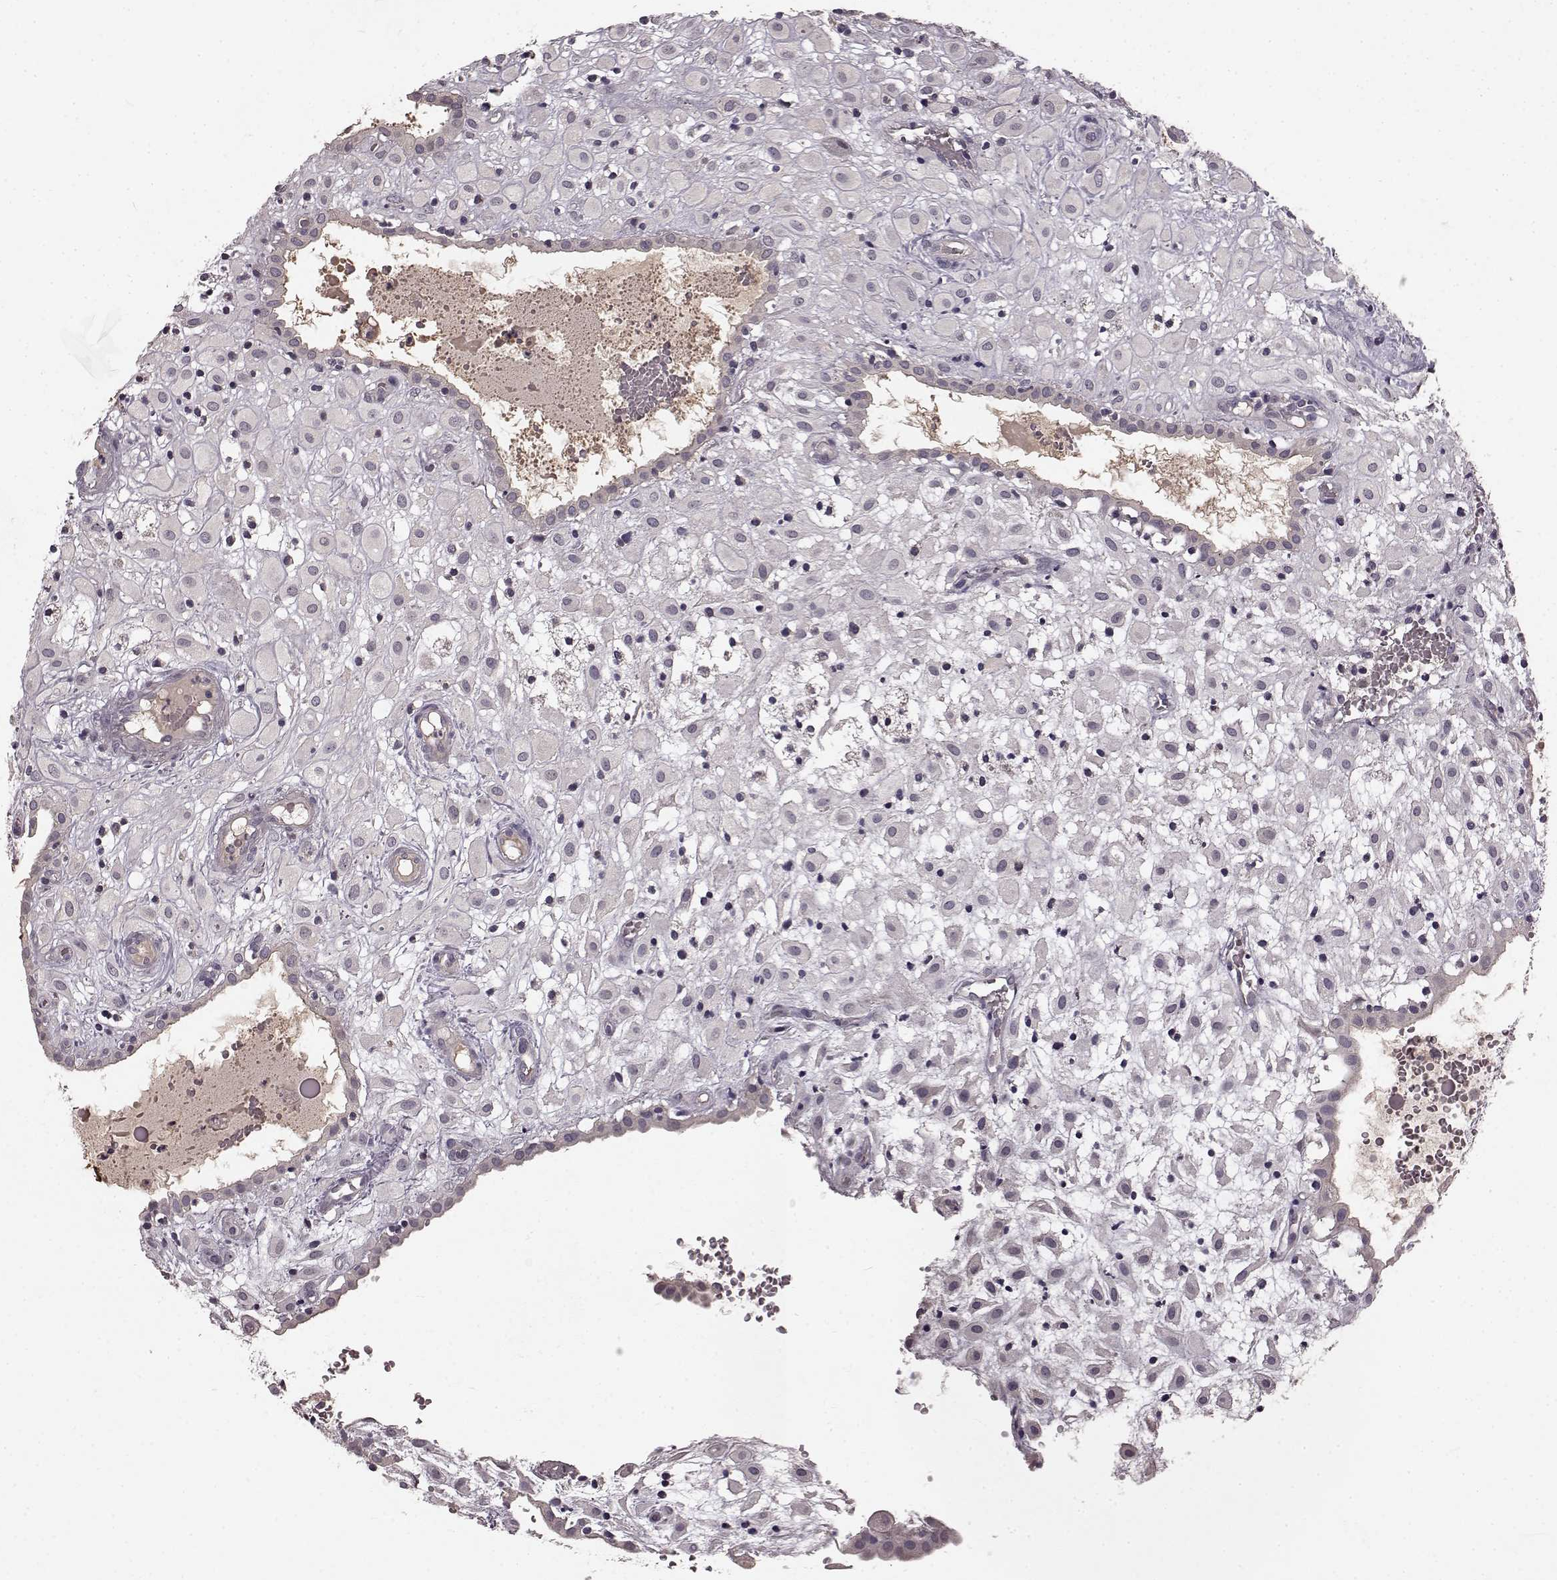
{"staining": {"intensity": "negative", "quantity": "none", "location": "none"}, "tissue": "placenta", "cell_type": "Decidual cells", "image_type": "normal", "snomed": [{"axis": "morphology", "description": "Normal tissue, NOS"}, {"axis": "topography", "description": "Placenta"}], "caption": "Immunohistochemical staining of unremarkable human placenta displays no significant expression in decidual cells.", "gene": "SLC22A18", "patient": {"sex": "female", "age": 24}}